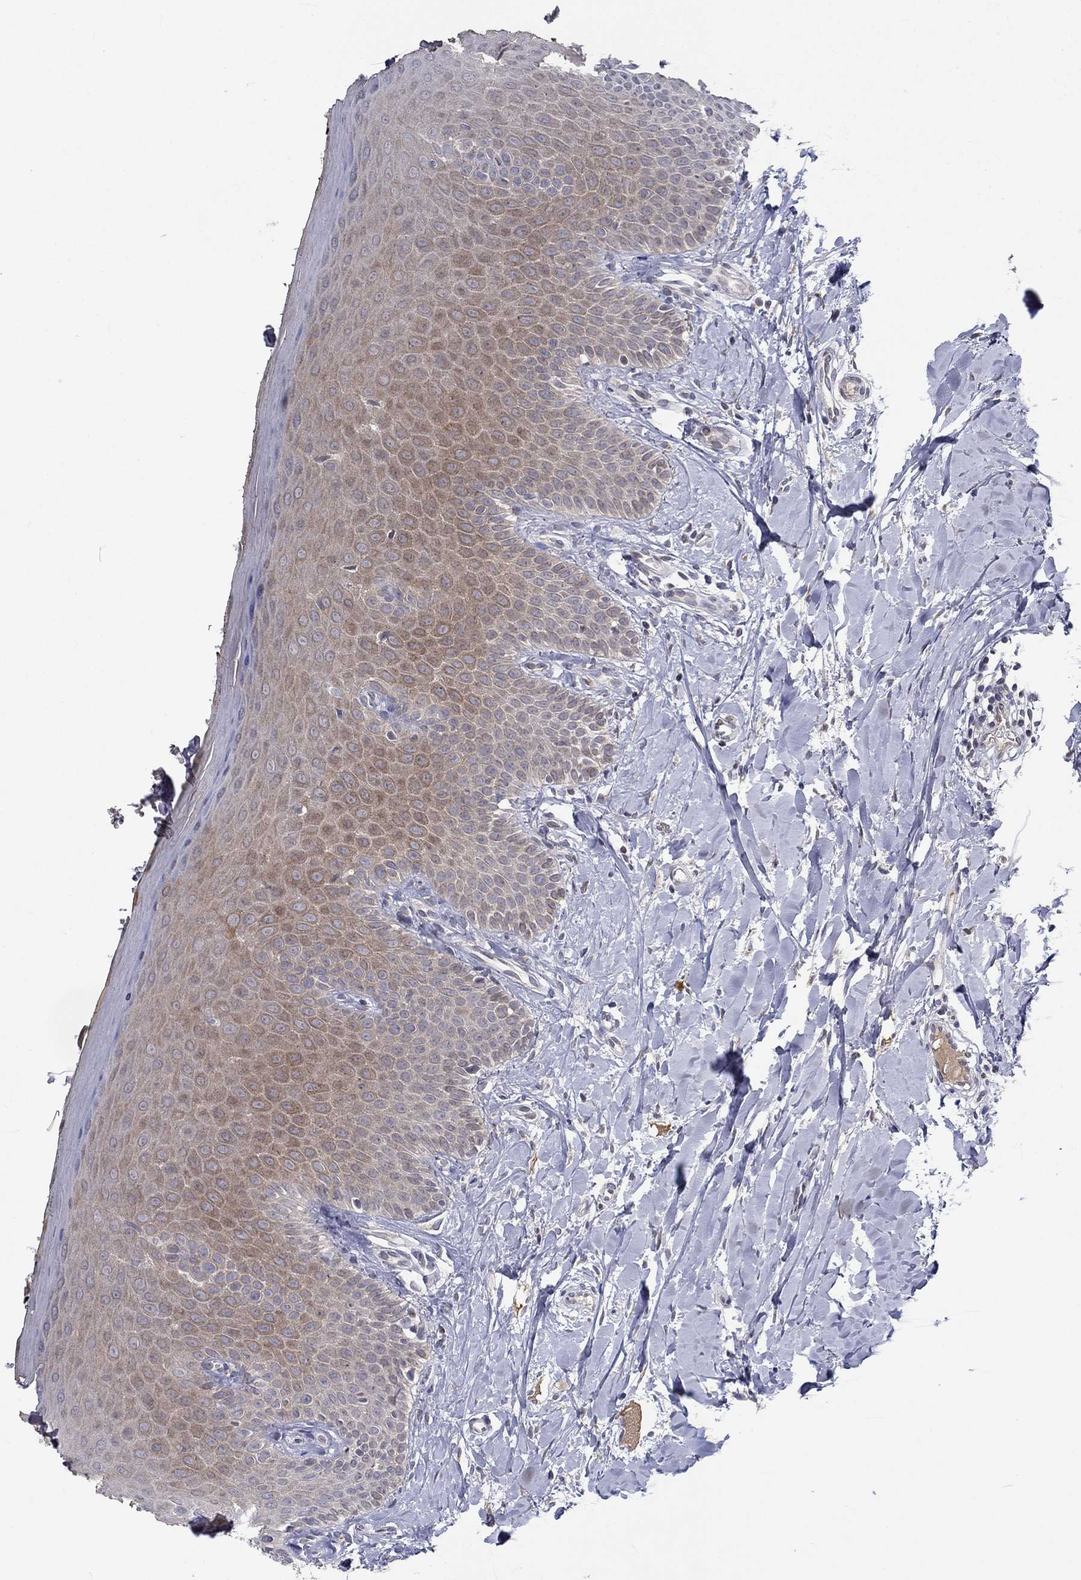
{"staining": {"intensity": "weak", "quantity": "25%-75%", "location": "cytoplasmic/membranous"}, "tissue": "oral mucosa", "cell_type": "Squamous epithelial cells", "image_type": "normal", "snomed": [{"axis": "morphology", "description": "Normal tissue, NOS"}, {"axis": "topography", "description": "Oral tissue"}], "caption": "IHC histopathology image of benign human oral mucosa stained for a protein (brown), which displays low levels of weak cytoplasmic/membranous positivity in approximately 25%-75% of squamous epithelial cells.", "gene": "CETN3", "patient": {"sex": "female", "age": 43}}